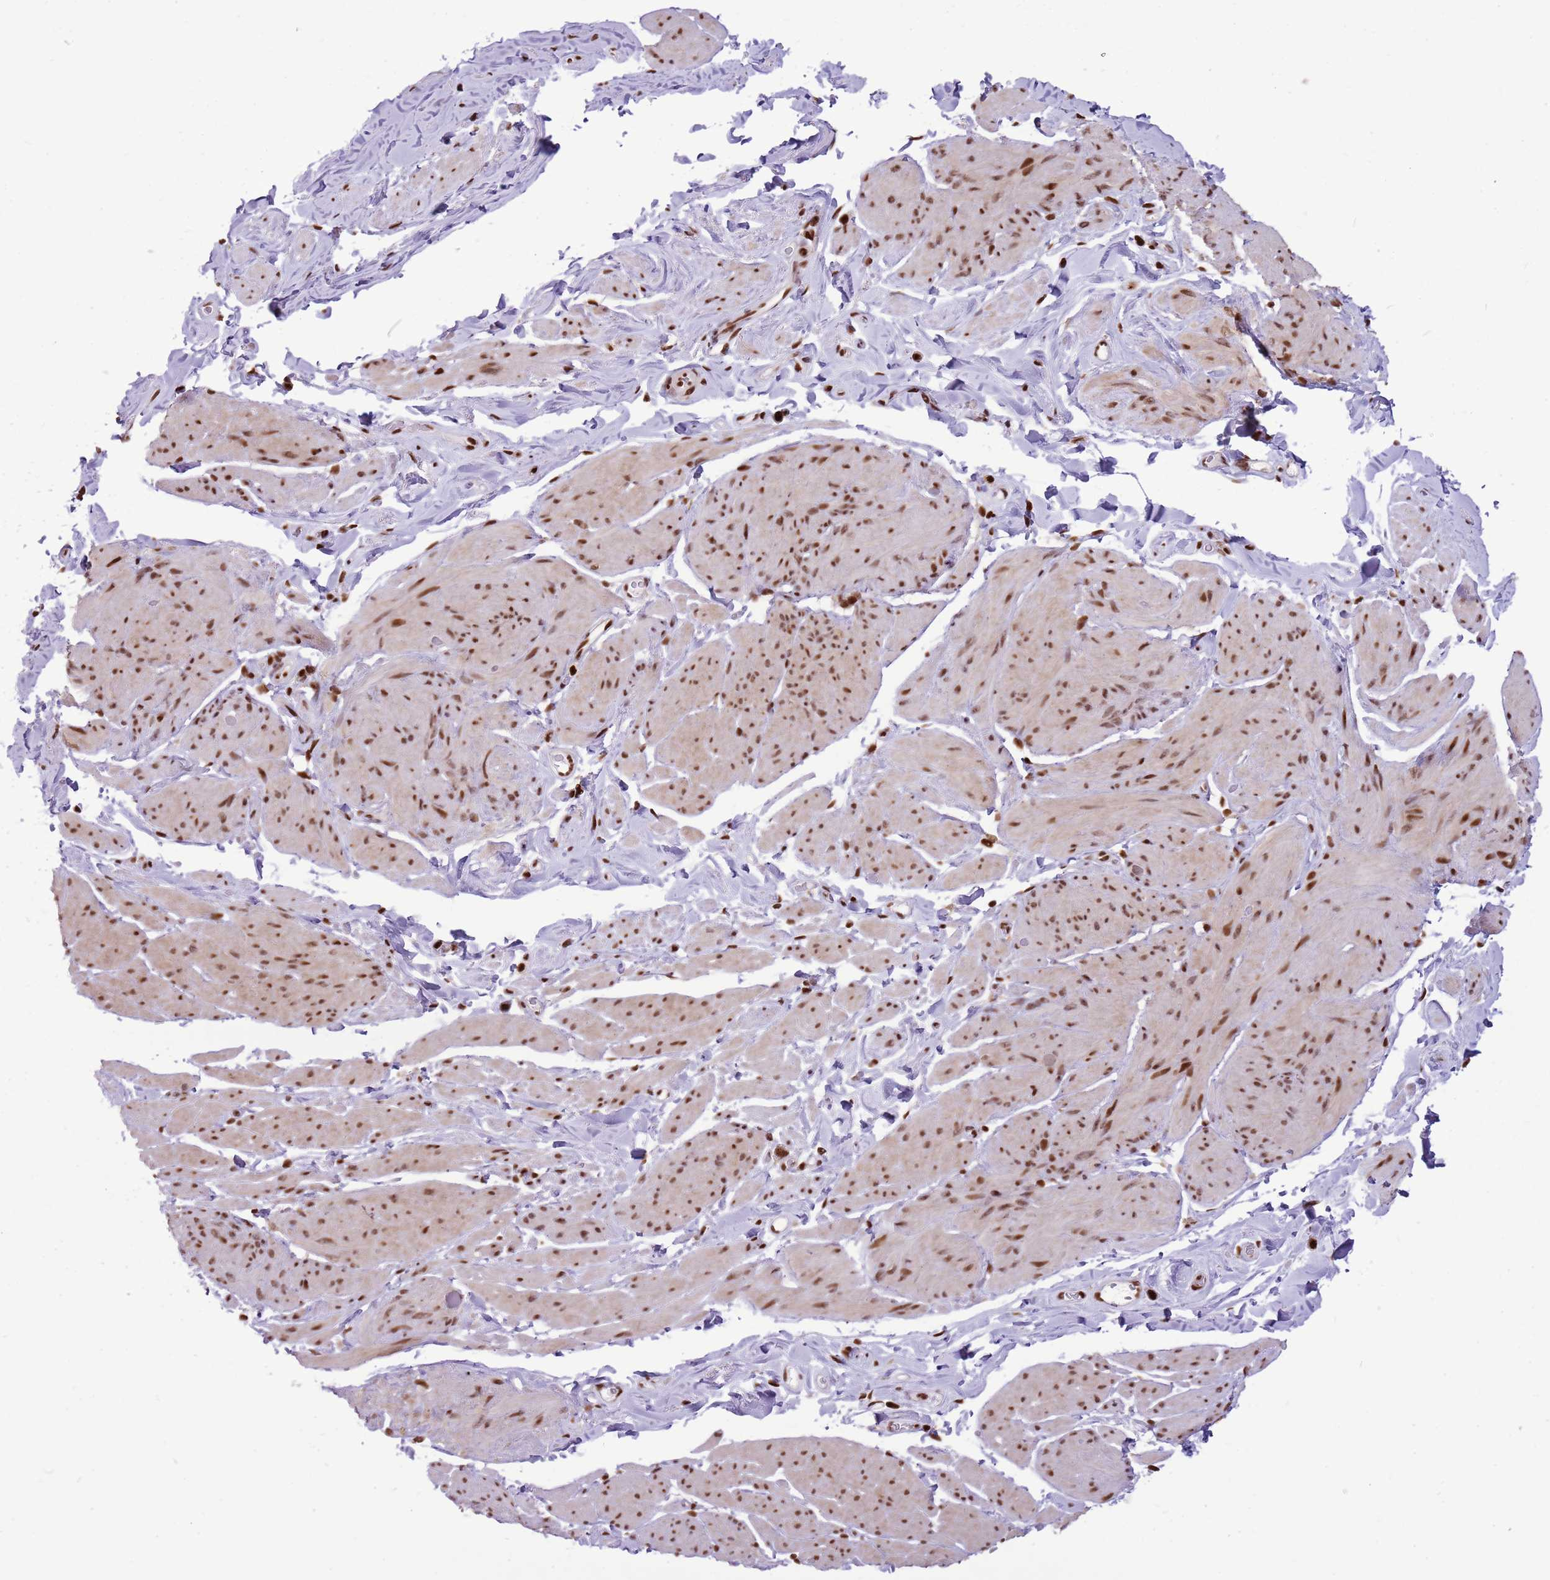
{"staining": {"intensity": "moderate", "quantity": ">75%", "location": "nuclear"}, "tissue": "smooth muscle", "cell_type": "Smooth muscle cells", "image_type": "normal", "snomed": [{"axis": "morphology", "description": "Normal tissue, NOS"}, {"axis": "topography", "description": "Smooth muscle"}, {"axis": "topography", "description": "Peripheral nerve tissue"}], "caption": "Human smooth muscle stained with a protein marker exhibits moderate staining in smooth muscle cells.", "gene": "WASHC4", "patient": {"sex": "male", "age": 69}}